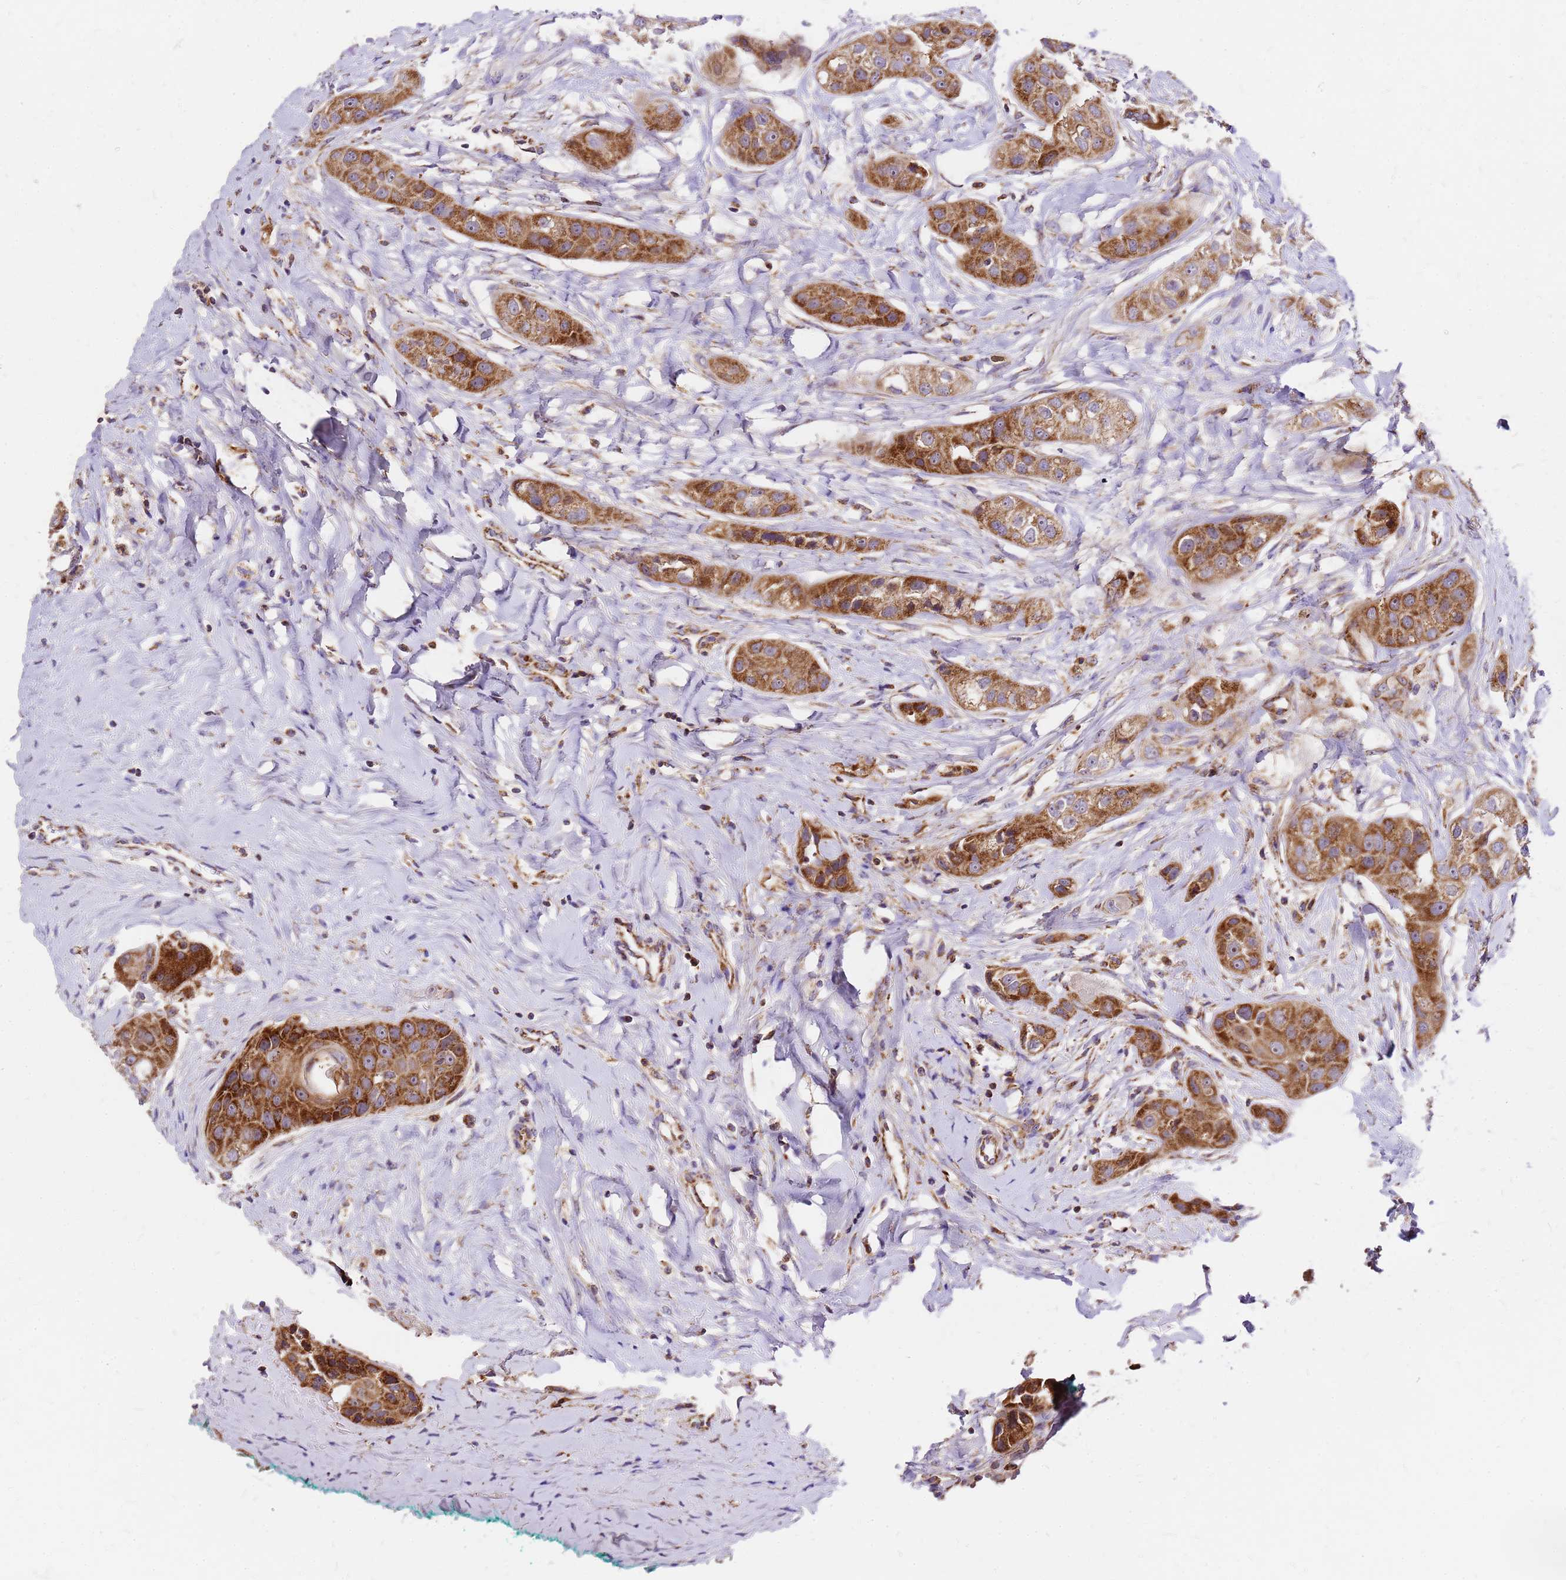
{"staining": {"intensity": "moderate", "quantity": ">75%", "location": "cytoplasmic/membranous"}, "tissue": "head and neck cancer", "cell_type": "Tumor cells", "image_type": "cancer", "snomed": [{"axis": "morphology", "description": "Normal tissue, NOS"}, {"axis": "morphology", "description": "Squamous cell carcinoma, NOS"}, {"axis": "topography", "description": "Skeletal muscle"}, {"axis": "topography", "description": "Head-Neck"}], "caption": "High-power microscopy captured an immunohistochemistry (IHC) micrograph of head and neck cancer, revealing moderate cytoplasmic/membranous expression in approximately >75% of tumor cells.", "gene": "MRPS26", "patient": {"sex": "male", "age": 51}}